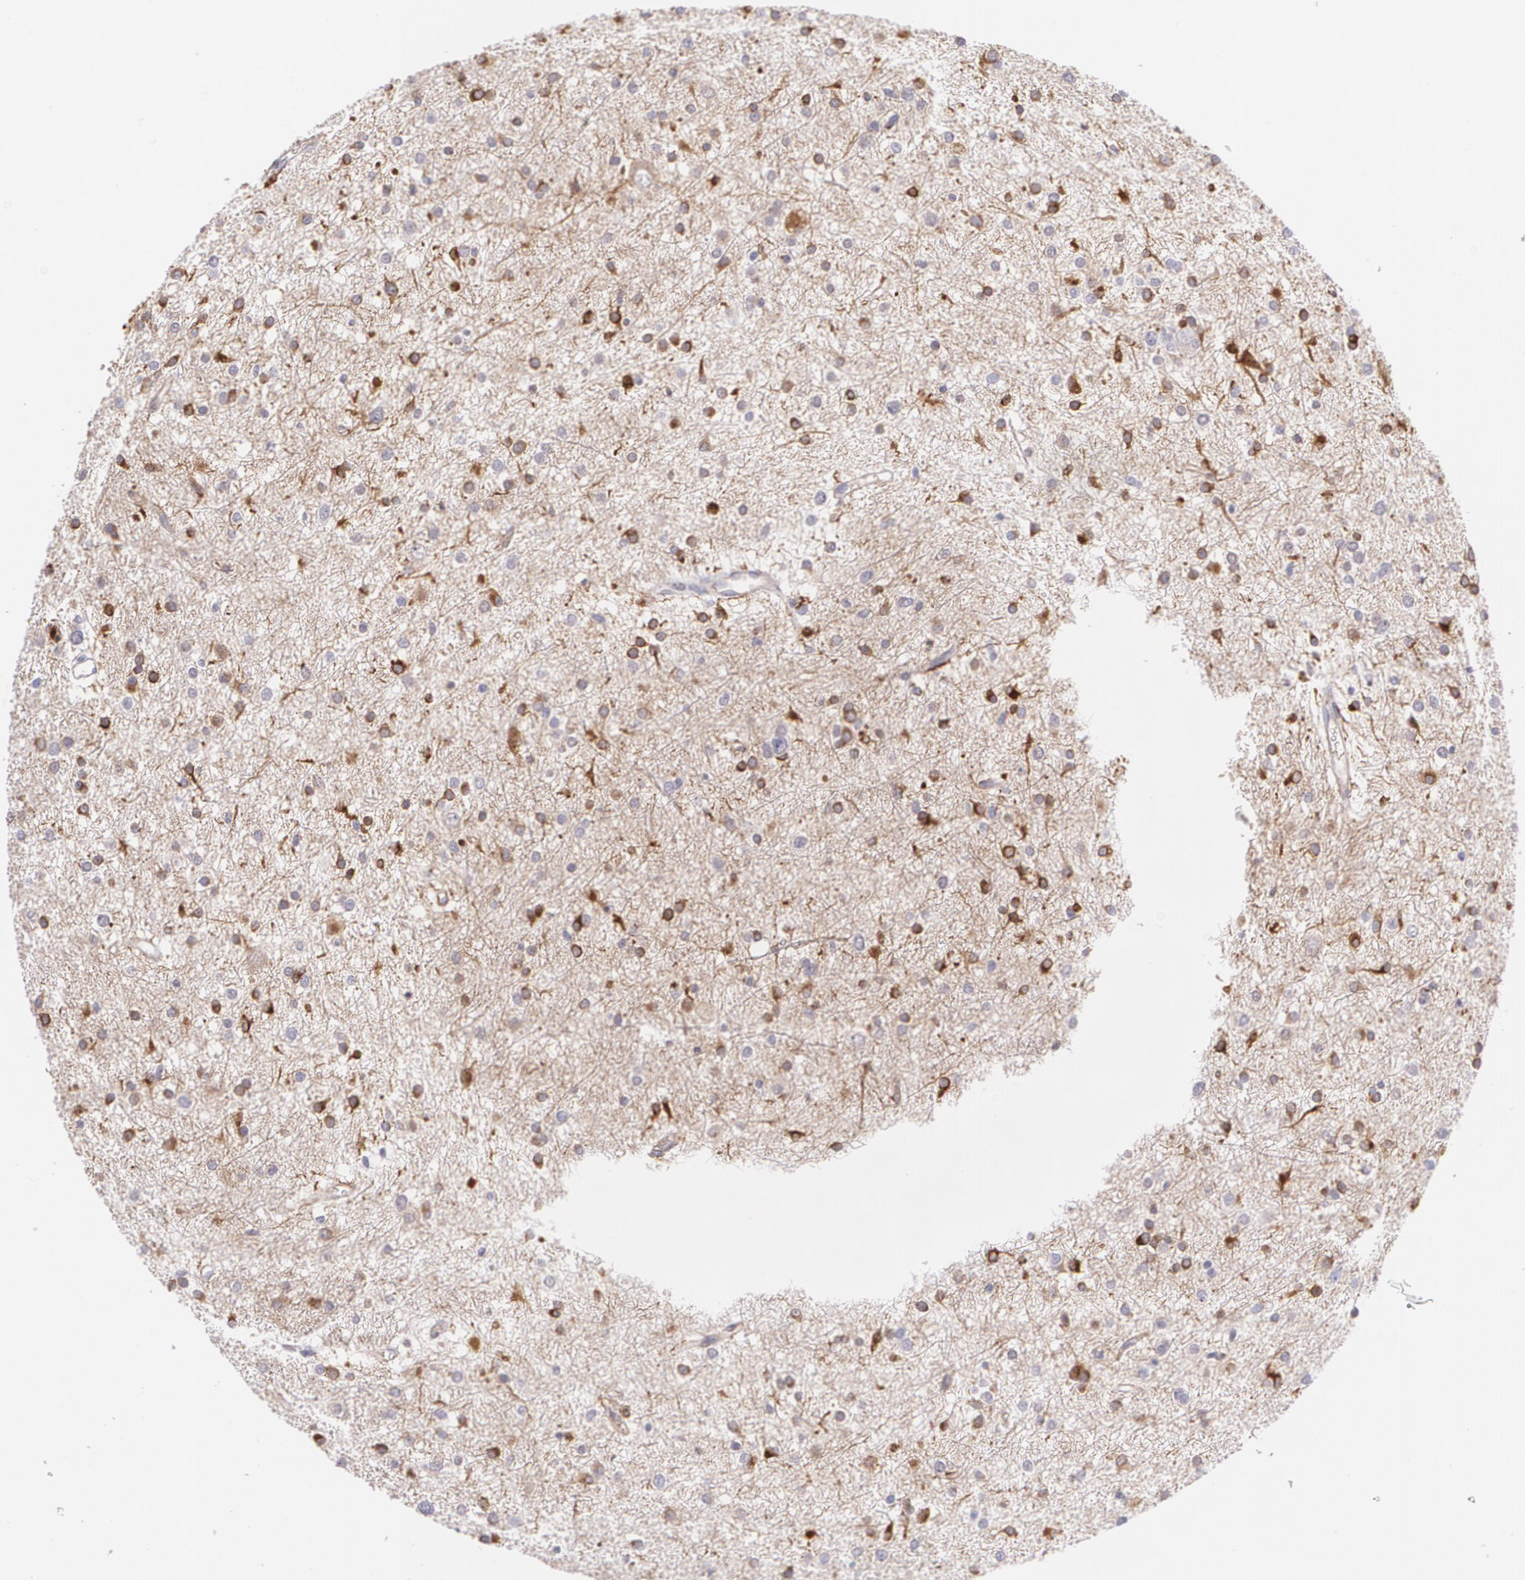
{"staining": {"intensity": "strong", "quantity": "25%-75%", "location": "cytoplasmic/membranous"}, "tissue": "glioma", "cell_type": "Tumor cells", "image_type": "cancer", "snomed": [{"axis": "morphology", "description": "Glioma, malignant, Low grade"}, {"axis": "topography", "description": "Brain"}], "caption": "Protein staining exhibits strong cytoplasmic/membranous staining in approximately 25%-75% of tumor cells in glioma.", "gene": "RTN1", "patient": {"sex": "female", "age": 36}}